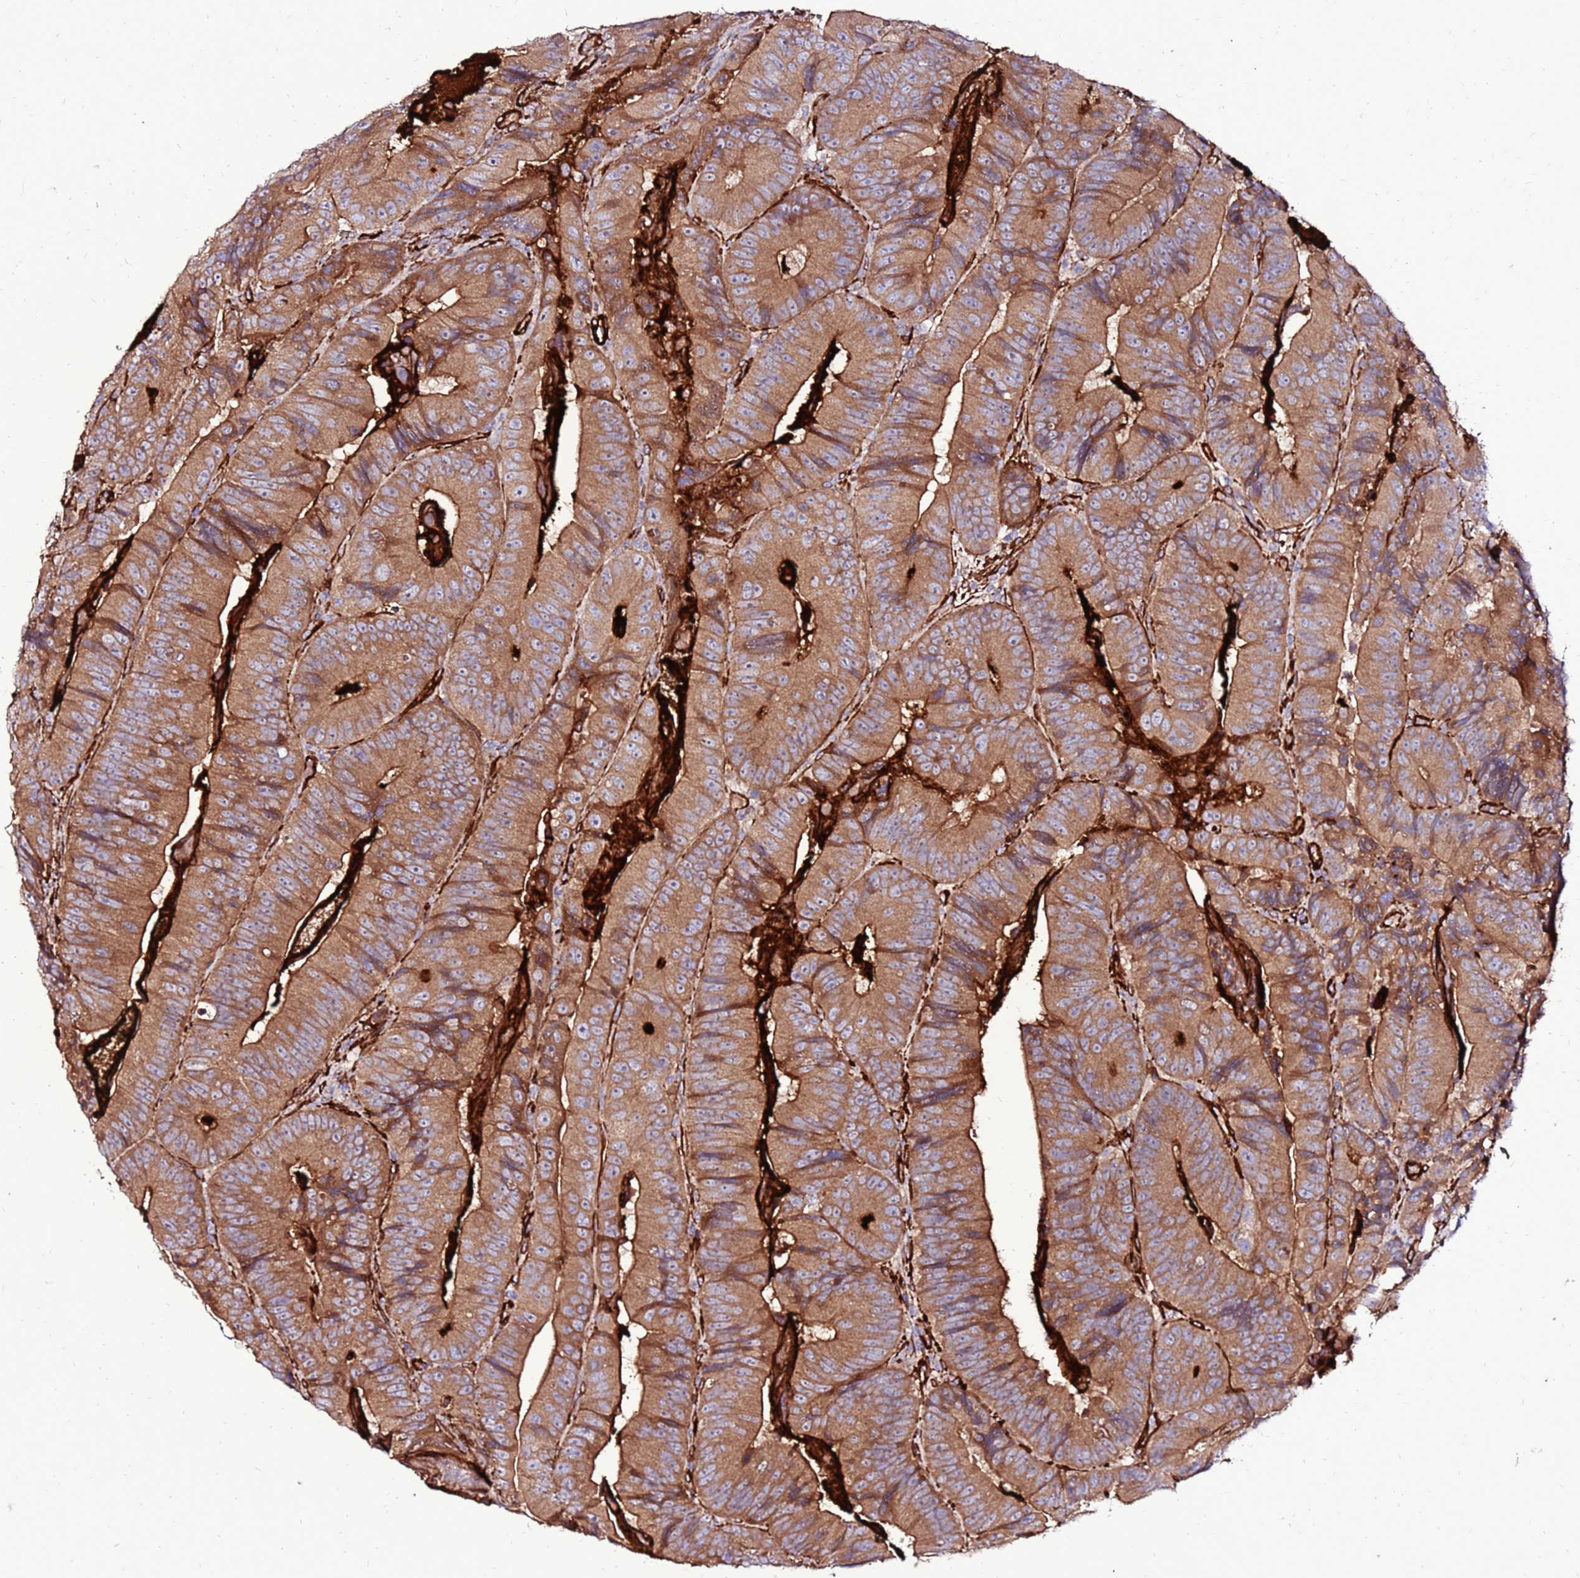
{"staining": {"intensity": "moderate", "quantity": ">75%", "location": "cytoplasmic/membranous"}, "tissue": "colorectal cancer", "cell_type": "Tumor cells", "image_type": "cancer", "snomed": [{"axis": "morphology", "description": "Adenocarcinoma, NOS"}, {"axis": "topography", "description": "Colon"}], "caption": "This image reveals IHC staining of human colorectal adenocarcinoma, with medium moderate cytoplasmic/membranous staining in about >75% of tumor cells.", "gene": "EI24", "patient": {"sex": "female", "age": 86}}